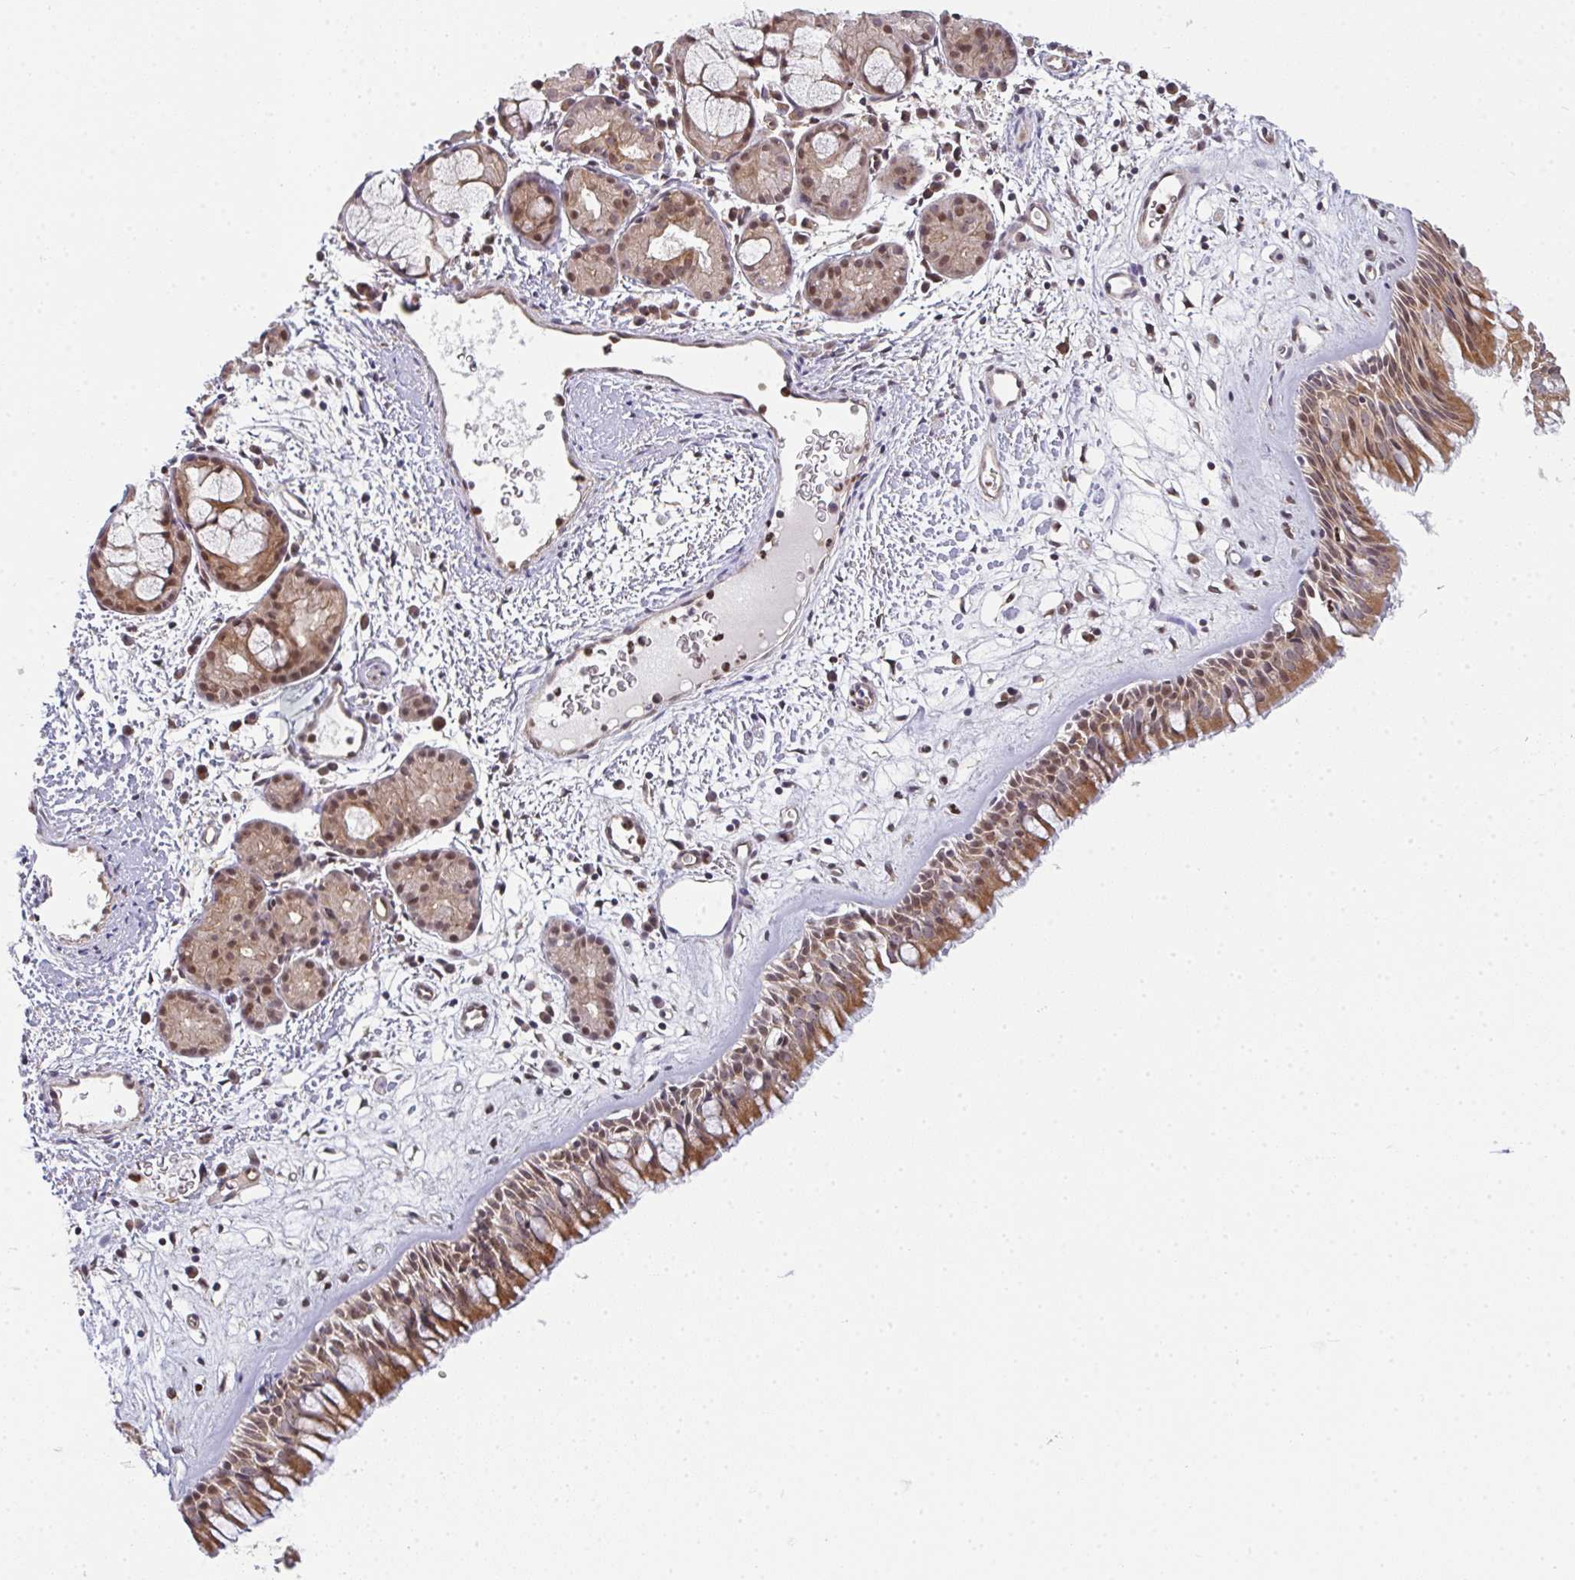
{"staining": {"intensity": "moderate", "quantity": ">75%", "location": "cytoplasmic/membranous,nuclear"}, "tissue": "nasopharynx", "cell_type": "Respiratory epithelial cells", "image_type": "normal", "snomed": [{"axis": "morphology", "description": "Normal tissue, NOS"}, {"axis": "topography", "description": "Nasopharynx"}], "caption": "Nasopharynx stained for a protein demonstrates moderate cytoplasmic/membranous,nuclear positivity in respiratory epithelial cells. The protein of interest is stained brown, and the nuclei are stained in blue (DAB IHC with brightfield microscopy, high magnification).", "gene": "SIMC1", "patient": {"sex": "male", "age": 65}}